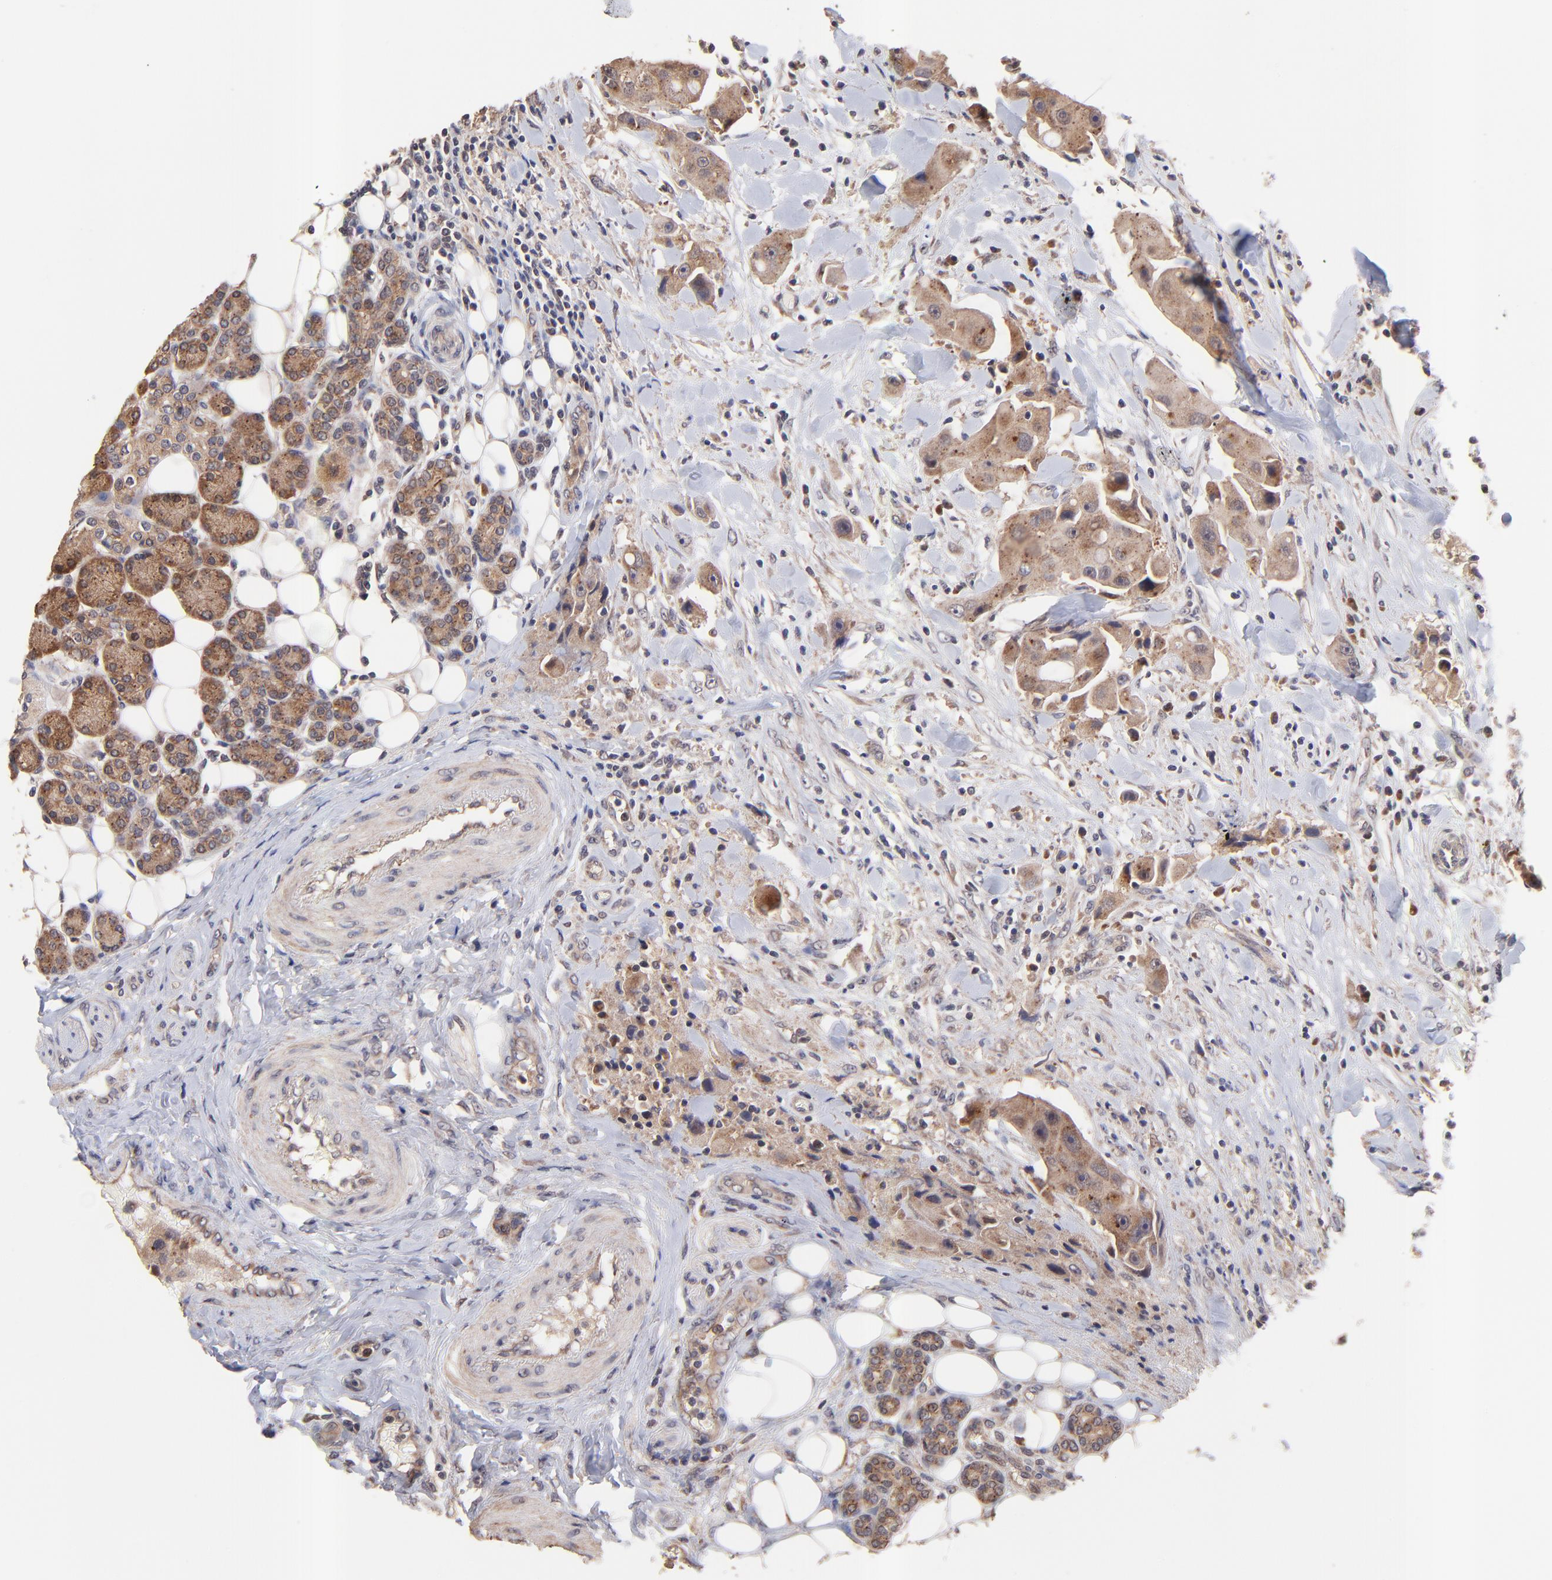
{"staining": {"intensity": "moderate", "quantity": ">75%", "location": "cytoplasmic/membranous"}, "tissue": "head and neck cancer", "cell_type": "Tumor cells", "image_type": "cancer", "snomed": [{"axis": "morphology", "description": "Normal tissue, NOS"}, {"axis": "morphology", "description": "Adenocarcinoma, NOS"}, {"axis": "topography", "description": "Salivary gland"}, {"axis": "topography", "description": "Head-Neck"}], "caption": "A brown stain shows moderate cytoplasmic/membranous positivity of a protein in human head and neck cancer (adenocarcinoma) tumor cells.", "gene": "BAIAP2L2", "patient": {"sex": "male", "age": 80}}